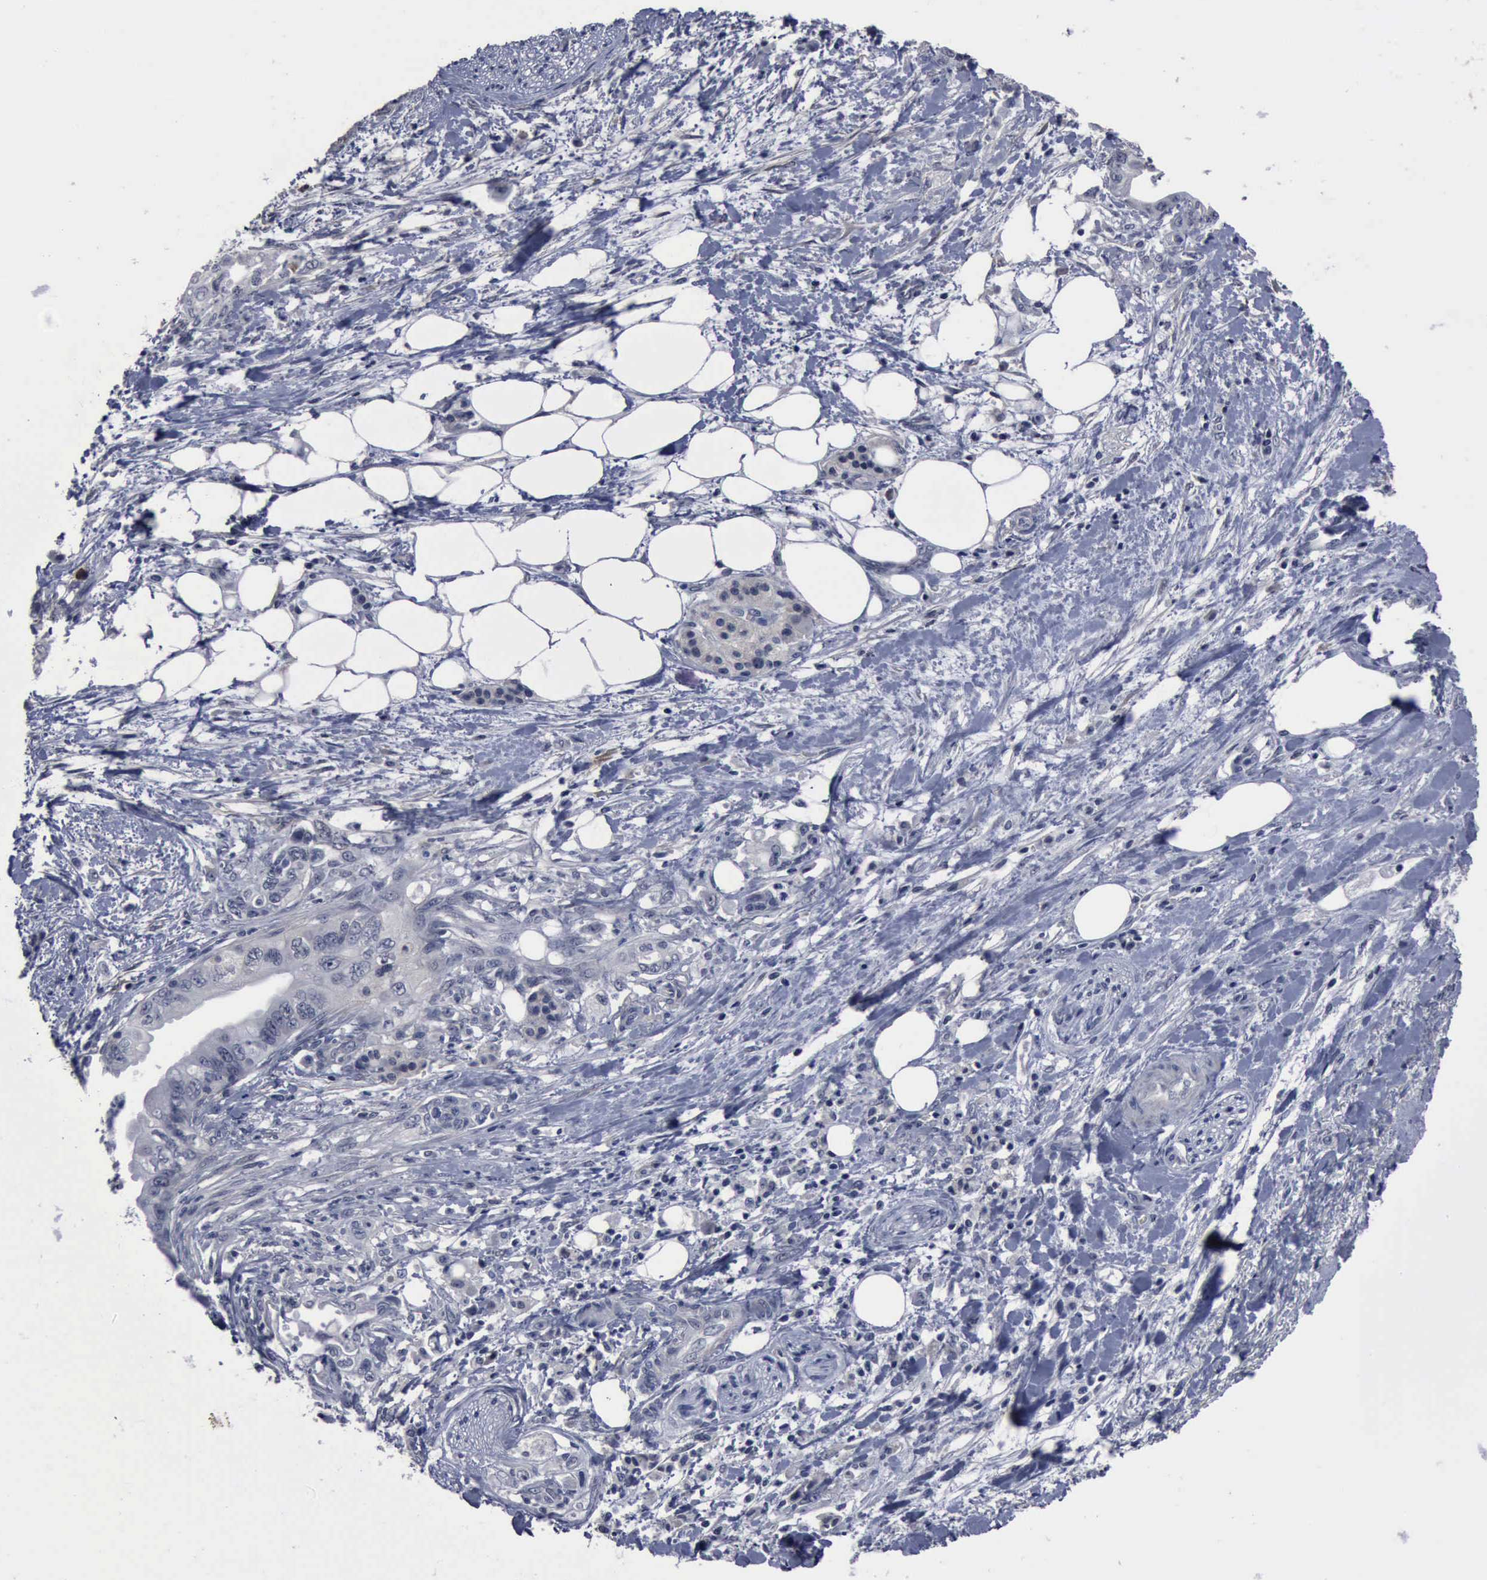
{"staining": {"intensity": "negative", "quantity": "none", "location": "none"}, "tissue": "pancreatic cancer", "cell_type": "Tumor cells", "image_type": "cancer", "snomed": [{"axis": "morphology", "description": "Adenocarcinoma, NOS"}, {"axis": "topography", "description": "Pancreas"}], "caption": "Protein analysis of pancreatic cancer (adenocarcinoma) shows no significant staining in tumor cells.", "gene": "MYO18B", "patient": {"sex": "female", "age": 66}}